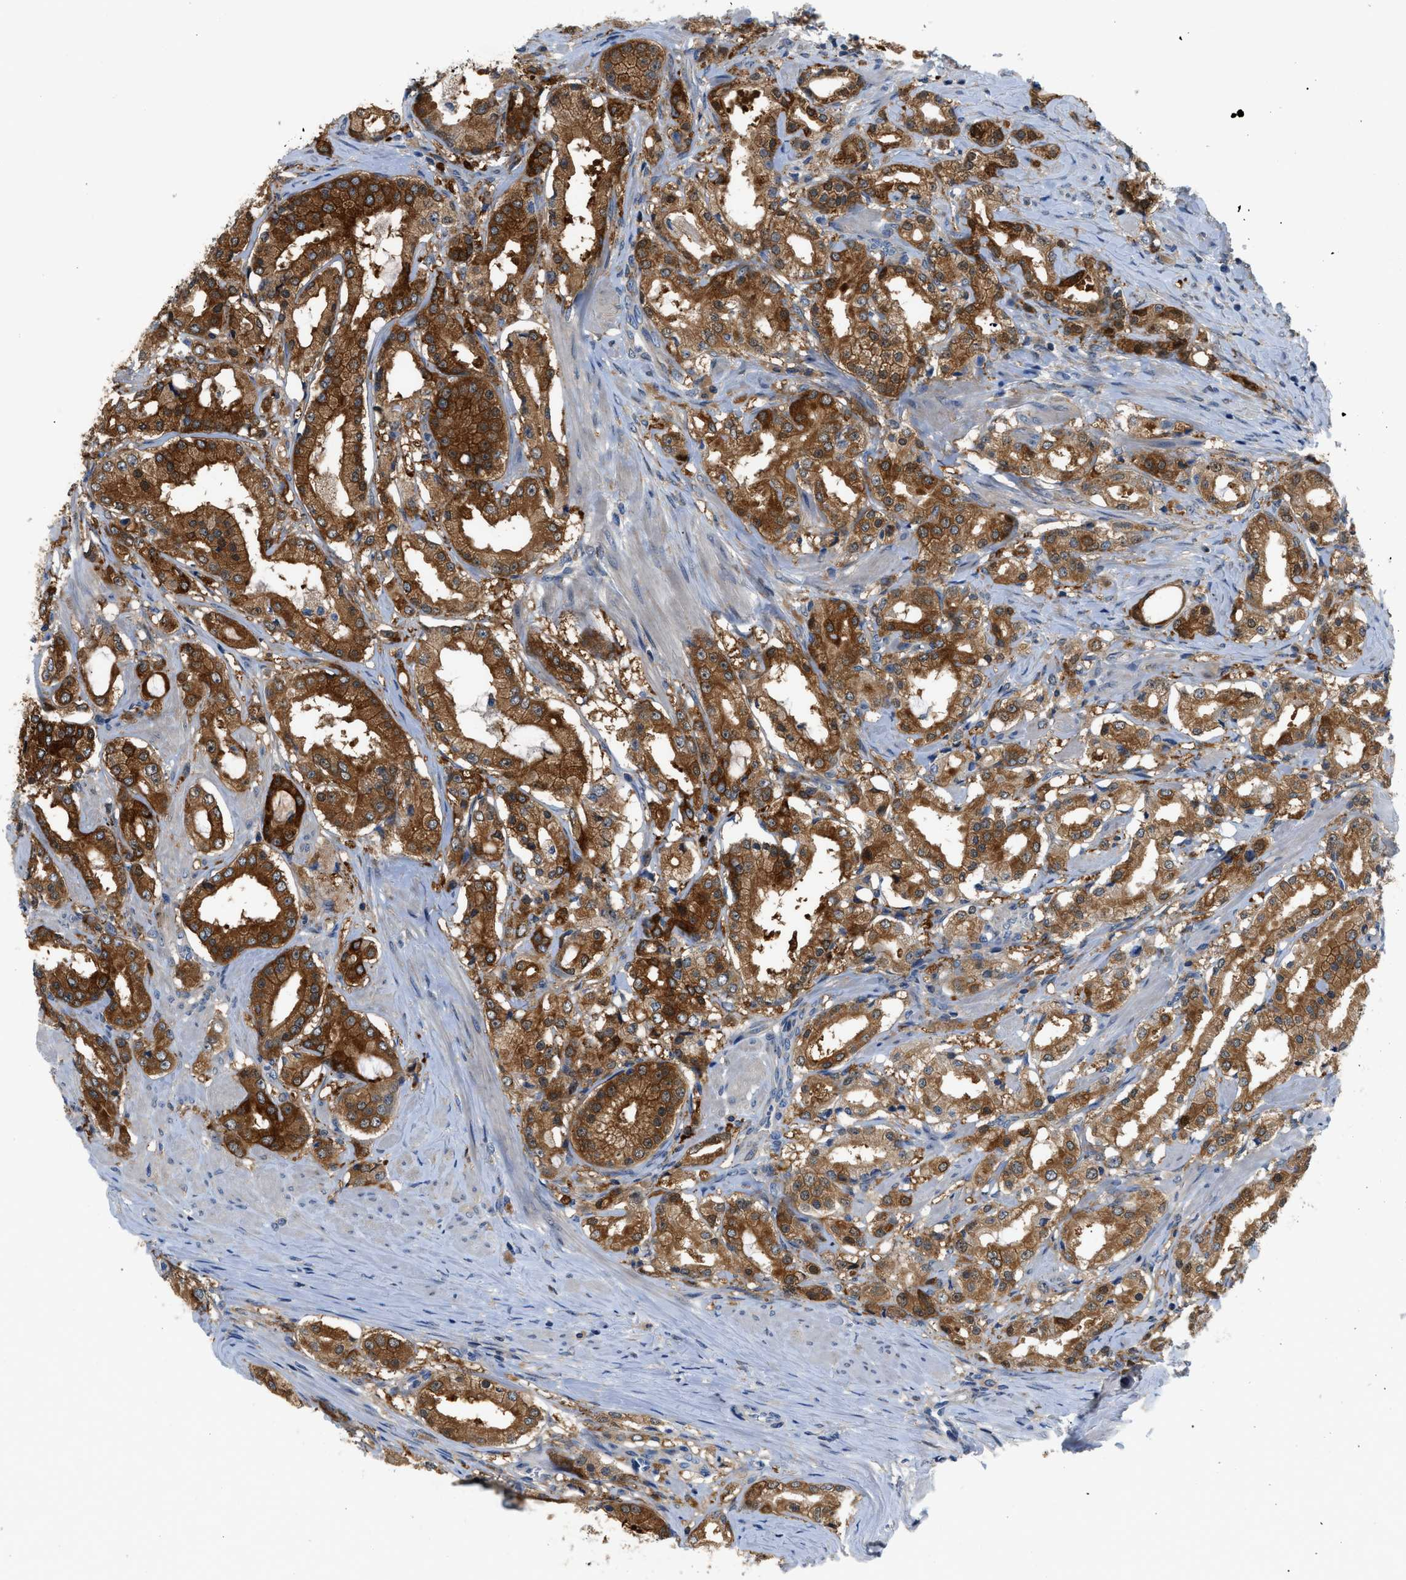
{"staining": {"intensity": "strong", "quantity": ">75%", "location": "cytoplasmic/membranous"}, "tissue": "prostate cancer", "cell_type": "Tumor cells", "image_type": "cancer", "snomed": [{"axis": "morphology", "description": "Adenocarcinoma, Low grade"}, {"axis": "topography", "description": "Prostate"}], "caption": "Prostate adenocarcinoma (low-grade) stained with immunohistochemistry (IHC) shows strong cytoplasmic/membranous staining in approximately >75% of tumor cells.", "gene": "TMEM45B", "patient": {"sex": "male", "age": 63}}